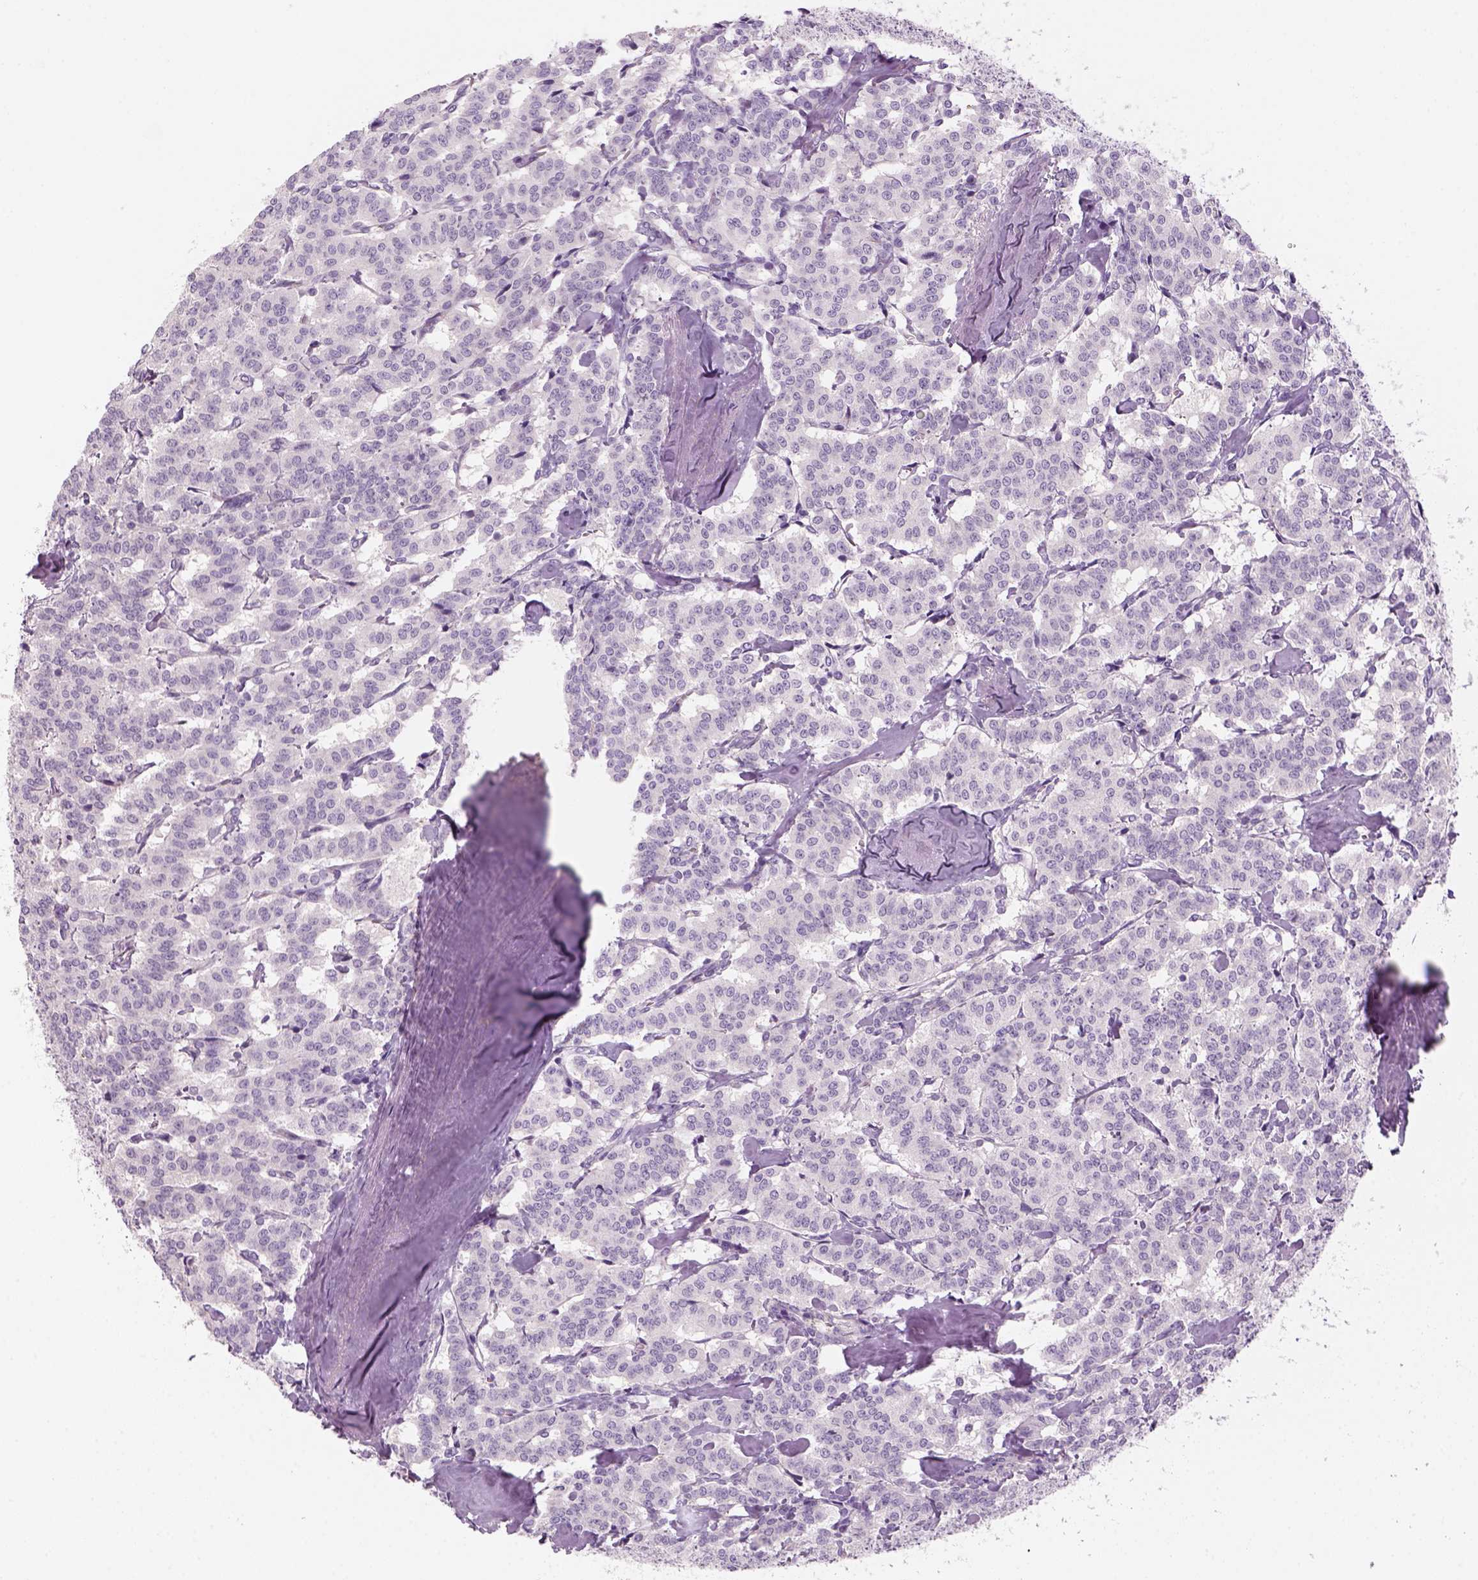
{"staining": {"intensity": "negative", "quantity": "none", "location": "none"}, "tissue": "carcinoid", "cell_type": "Tumor cells", "image_type": "cancer", "snomed": [{"axis": "morphology", "description": "Carcinoid, malignant, NOS"}, {"axis": "topography", "description": "Lung"}], "caption": "High magnification brightfield microscopy of malignant carcinoid stained with DAB (3,3'-diaminobenzidine) (brown) and counterstained with hematoxylin (blue): tumor cells show no significant expression. Nuclei are stained in blue.", "gene": "KRT25", "patient": {"sex": "female", "age": 46}}